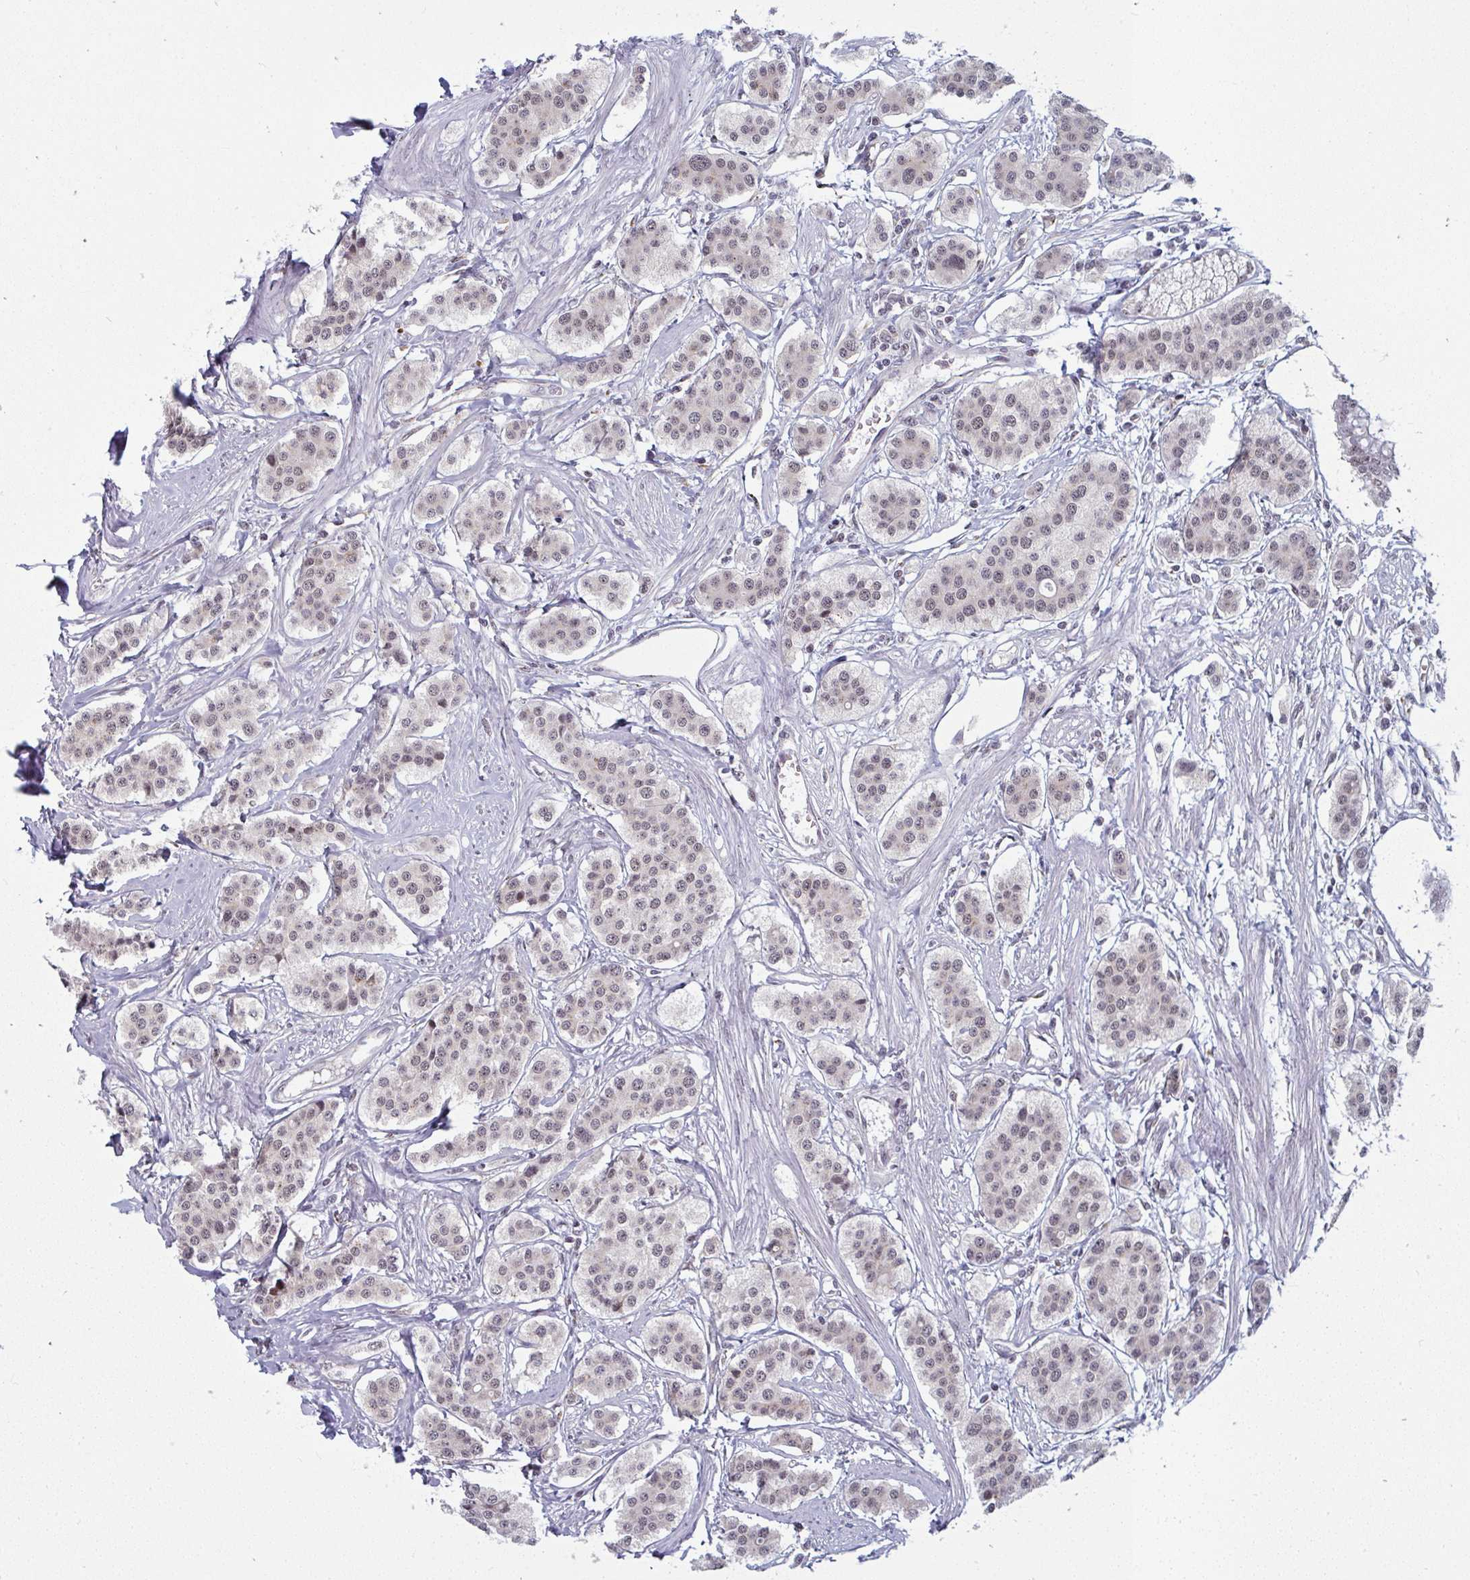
{"staining": {"intensity": "weak", "quantity": "<25%", "location": "nuclear"}, "tissue": "carcinoid", "cell_type": "Tumor cells", "image_type": "cancer", "snomed": [{"axis": "morphology", "description": "Carcinoid, malignant, NOS"}, {"axis": "topography", "description": "Small intestine"}], "caption": "Photomicrograph shows no protein positivity in tumor cells of carcinoid tissue. The staining is performed using DAB (3,3'-diaminobenzidine) brown chromogen with nuclei counter-stained in using hematoxylin.", "gene": "ATF1", "patient": {"sex": "male", "age": 60}}